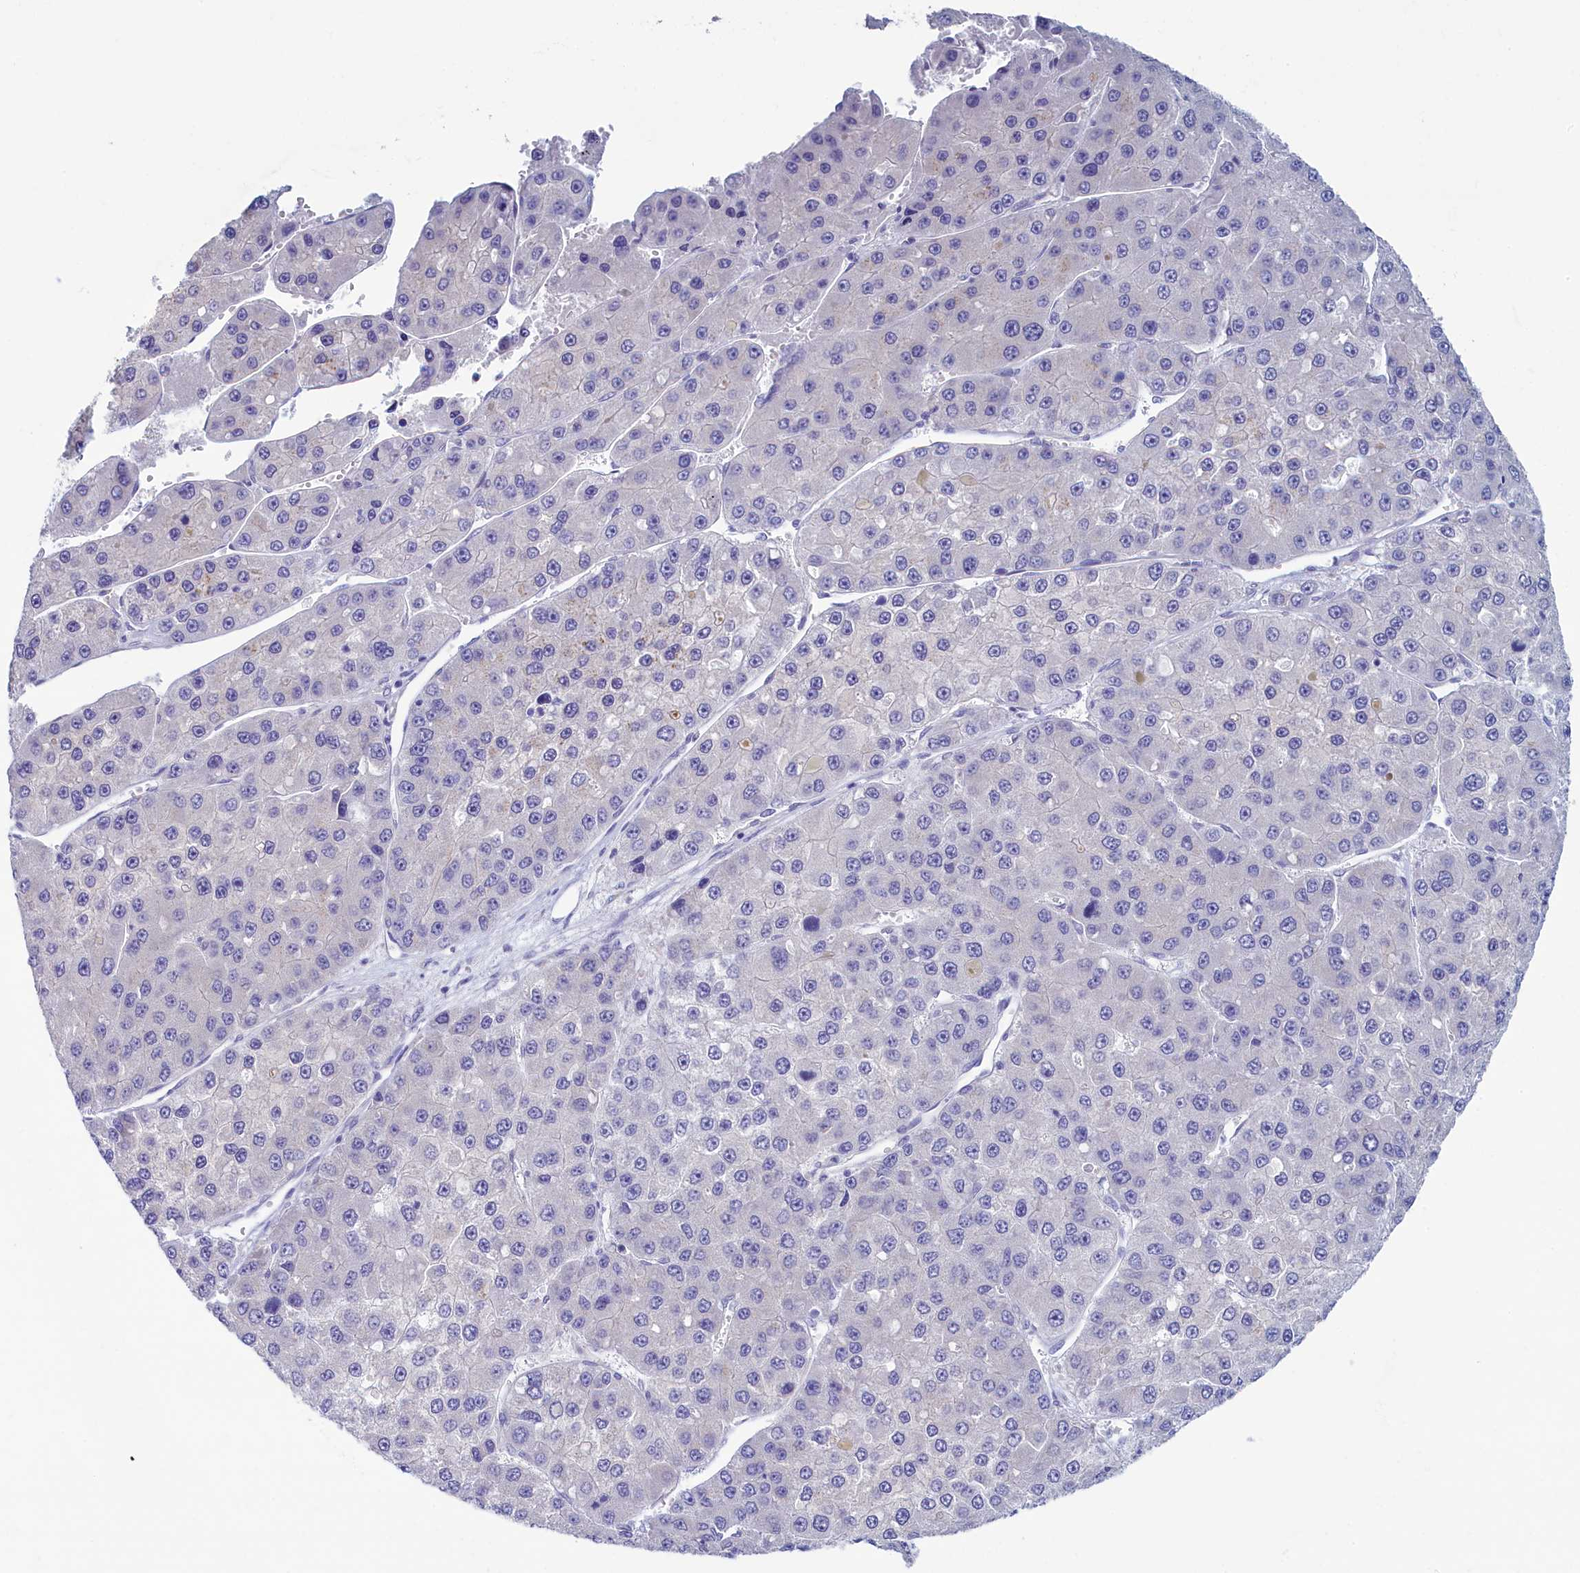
{"staining": {"intensity": "negative", "quantity": "none", "location": "none"}, "tissue": "liver cancer", "cell_type": "Tumor cells", "image_type": "cancer", "snomed": [{"axis": "morphology", "description": "Carcinoma, Hepatocellular, NOS"}, {"axis": "topography", "description": "Liver"}], "caption": "Immunohistochemistry (IHC) image of liver hepatocellular carcinoma stained for a protein (brown), which reveals no expression in tumor cells.", "gene": "SKA3", "patient": {"sex": "female", "age": 73}}